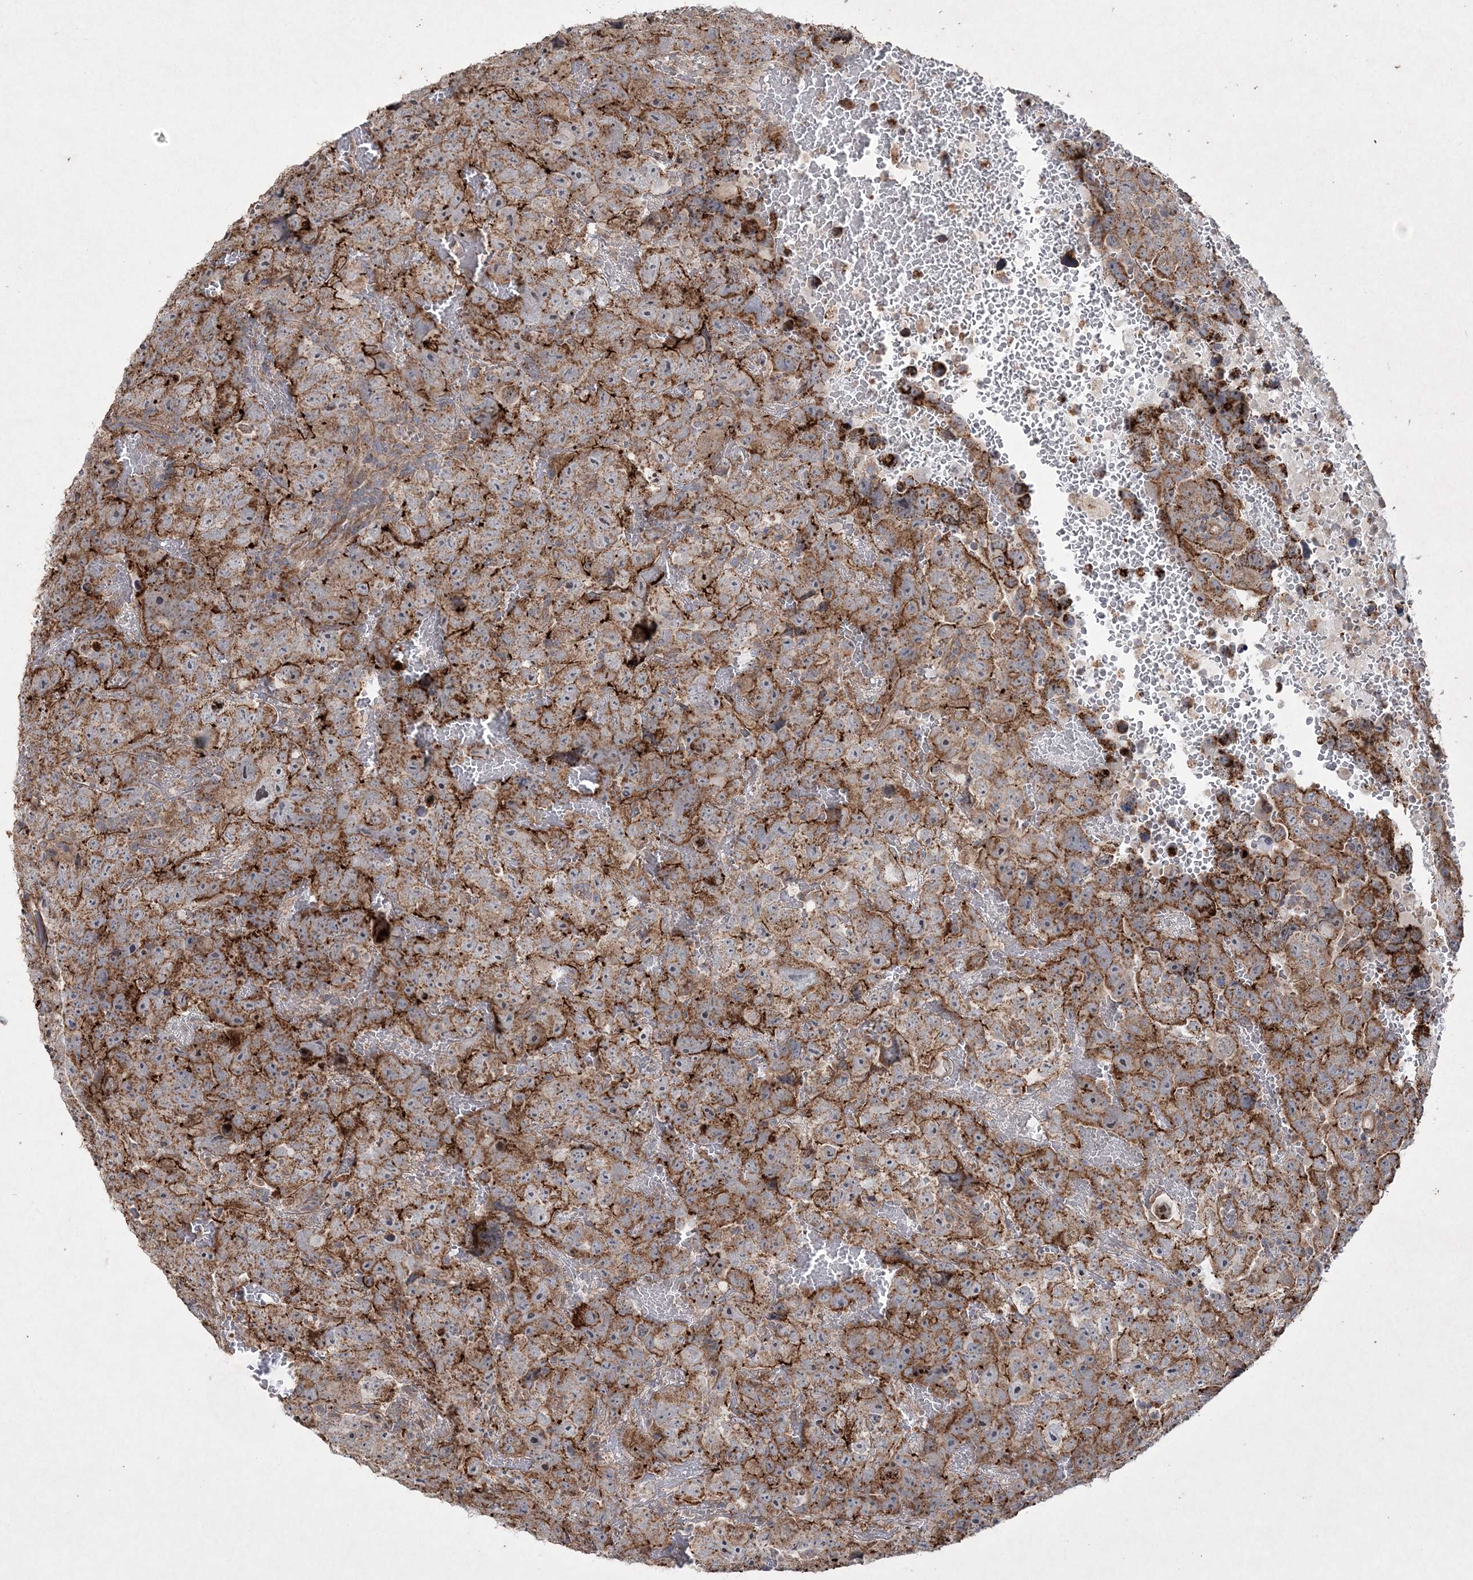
{"staining": {"intensity": "strong", "quantity": ">75%", "location": "cytoplasmic/membranous"}, "tissue": "testis cancer", "cell_type": "Tumor cells", "image_type": "cancer", "snomed": [{"axis": "morphology", "description": "Carcinoma, Embryonal, NOS"}, {"axis": "topography", "description": "Testis"}], "caption": "The micrograph demonstrates staining of testis cancer, revealing strong cytoplasmic/membranous protein positivity (brown color) within tumor cells. The staining was performed using DAB (3,3'-diaminobenzidine) to visualize the protein expression in brown, while the nuclei were stained in blue with hematoxylin (Magnification: 20x).", "gene": "TTC7A", "patient": {"sex": "male", "age": 45}}